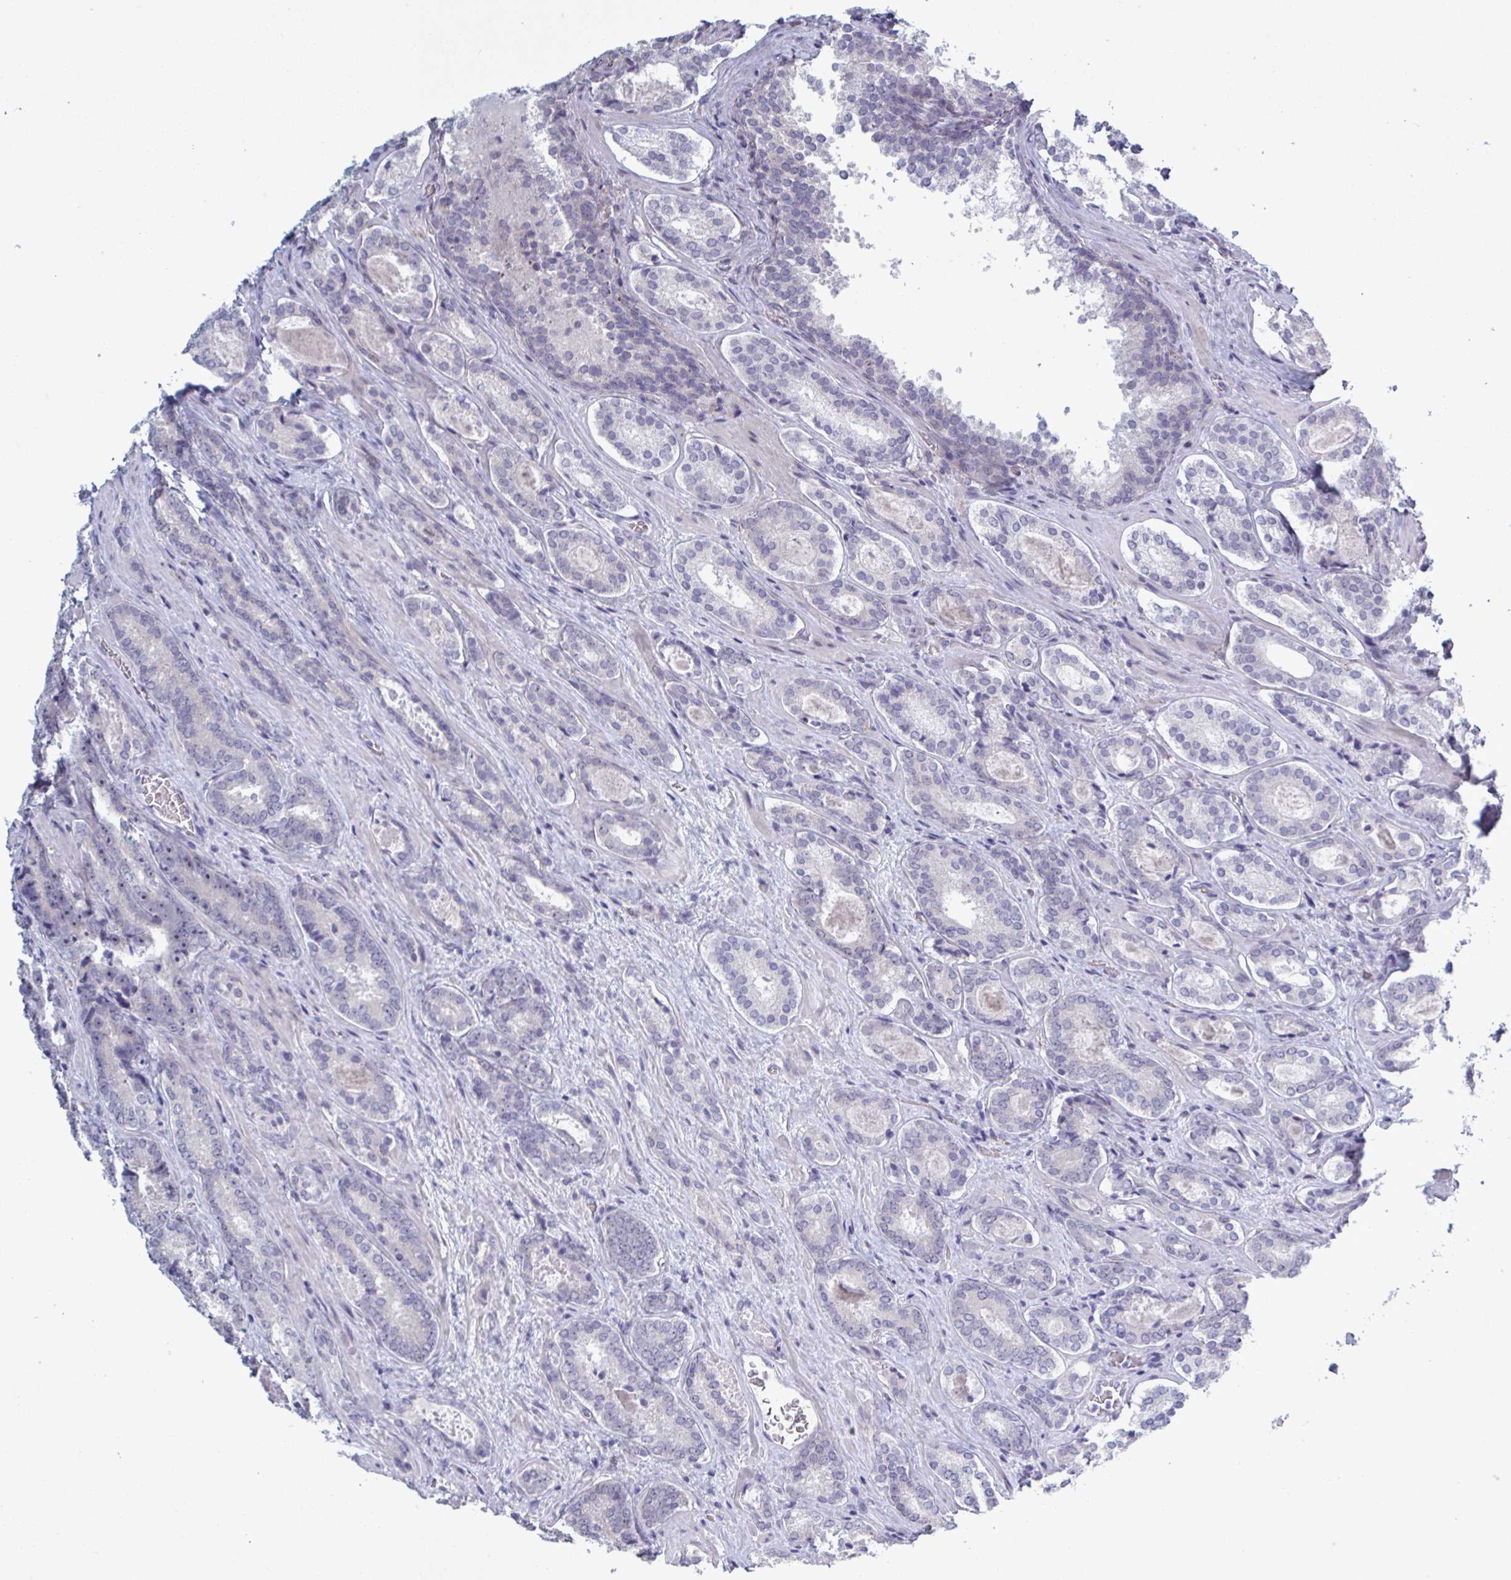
{"staining": {"intensity": "negative", "quantity": "none", "location": "none"}, "tissue": "prostate cancer", "cell_type": "Tumor cells", "image_type": "cancer", "snomed": [{"axis": "morphology", "description": "Adenocarcinoma, Low grade"}, {"axis": "topography", "description": "Prostate"}], "caption": "An image of low-grade adenocarcinoma (prostate) stained for a protein demonstrates no brown staining in tumor cells.", "gene": "HSD11B2", "patient": {"sex": "male", "age": 62}}